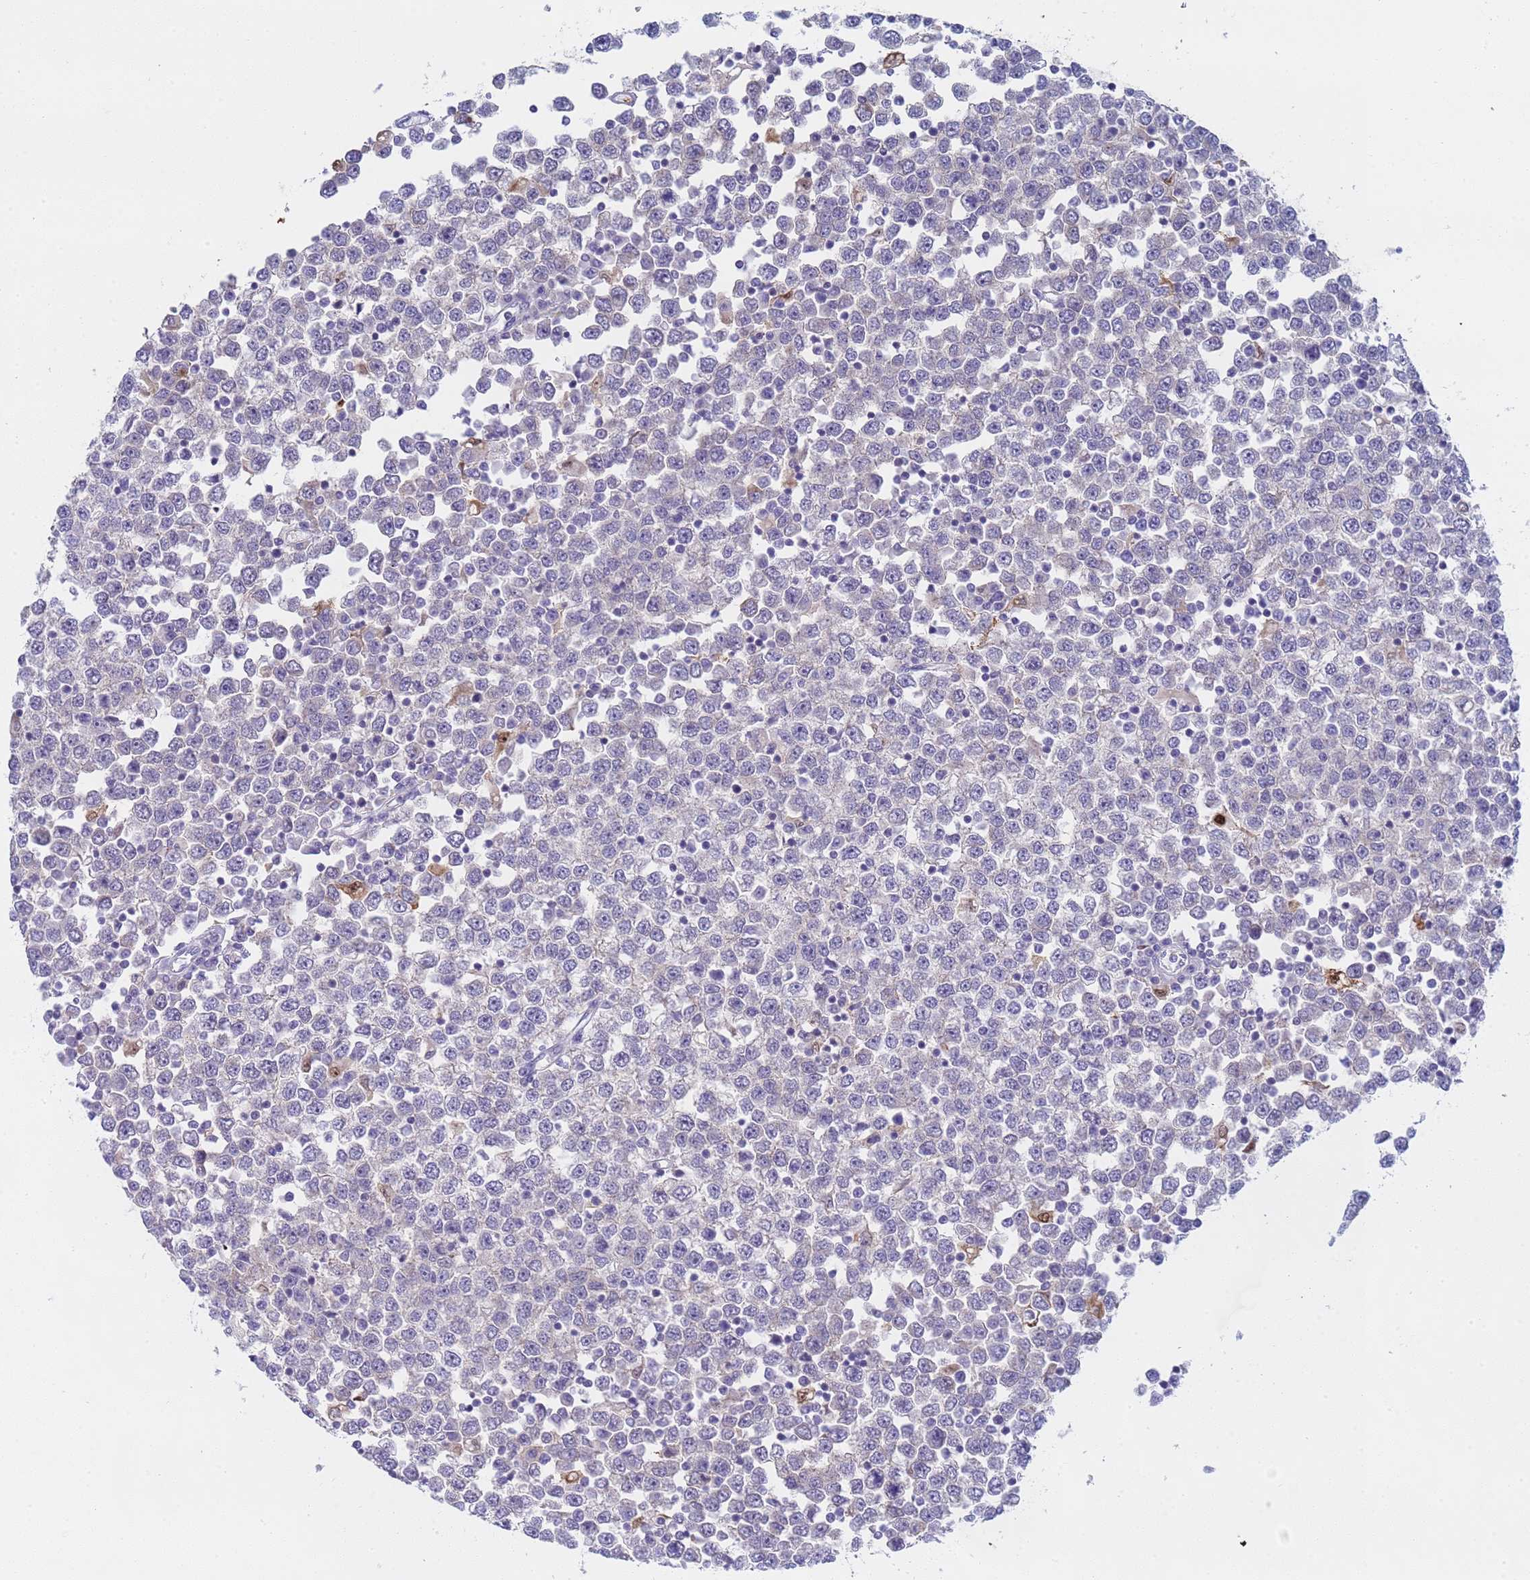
{"staining": {"intensity": "negative", "quantity": "none", "location": "none"}, "tissue": "testis cancer", "cell_type": "Tumor cells", "image_type": "cancer", "snomed": [{"axis": "morphology", "description": "Seminoma, NOS"}, {"axis": "topography", "description": "Testis"}], "caption": "Tumor cells are negative for brown protein staining in testis cancer.", "gene": "CAPN7", "patient": {"sex": "male", "age": 65}}